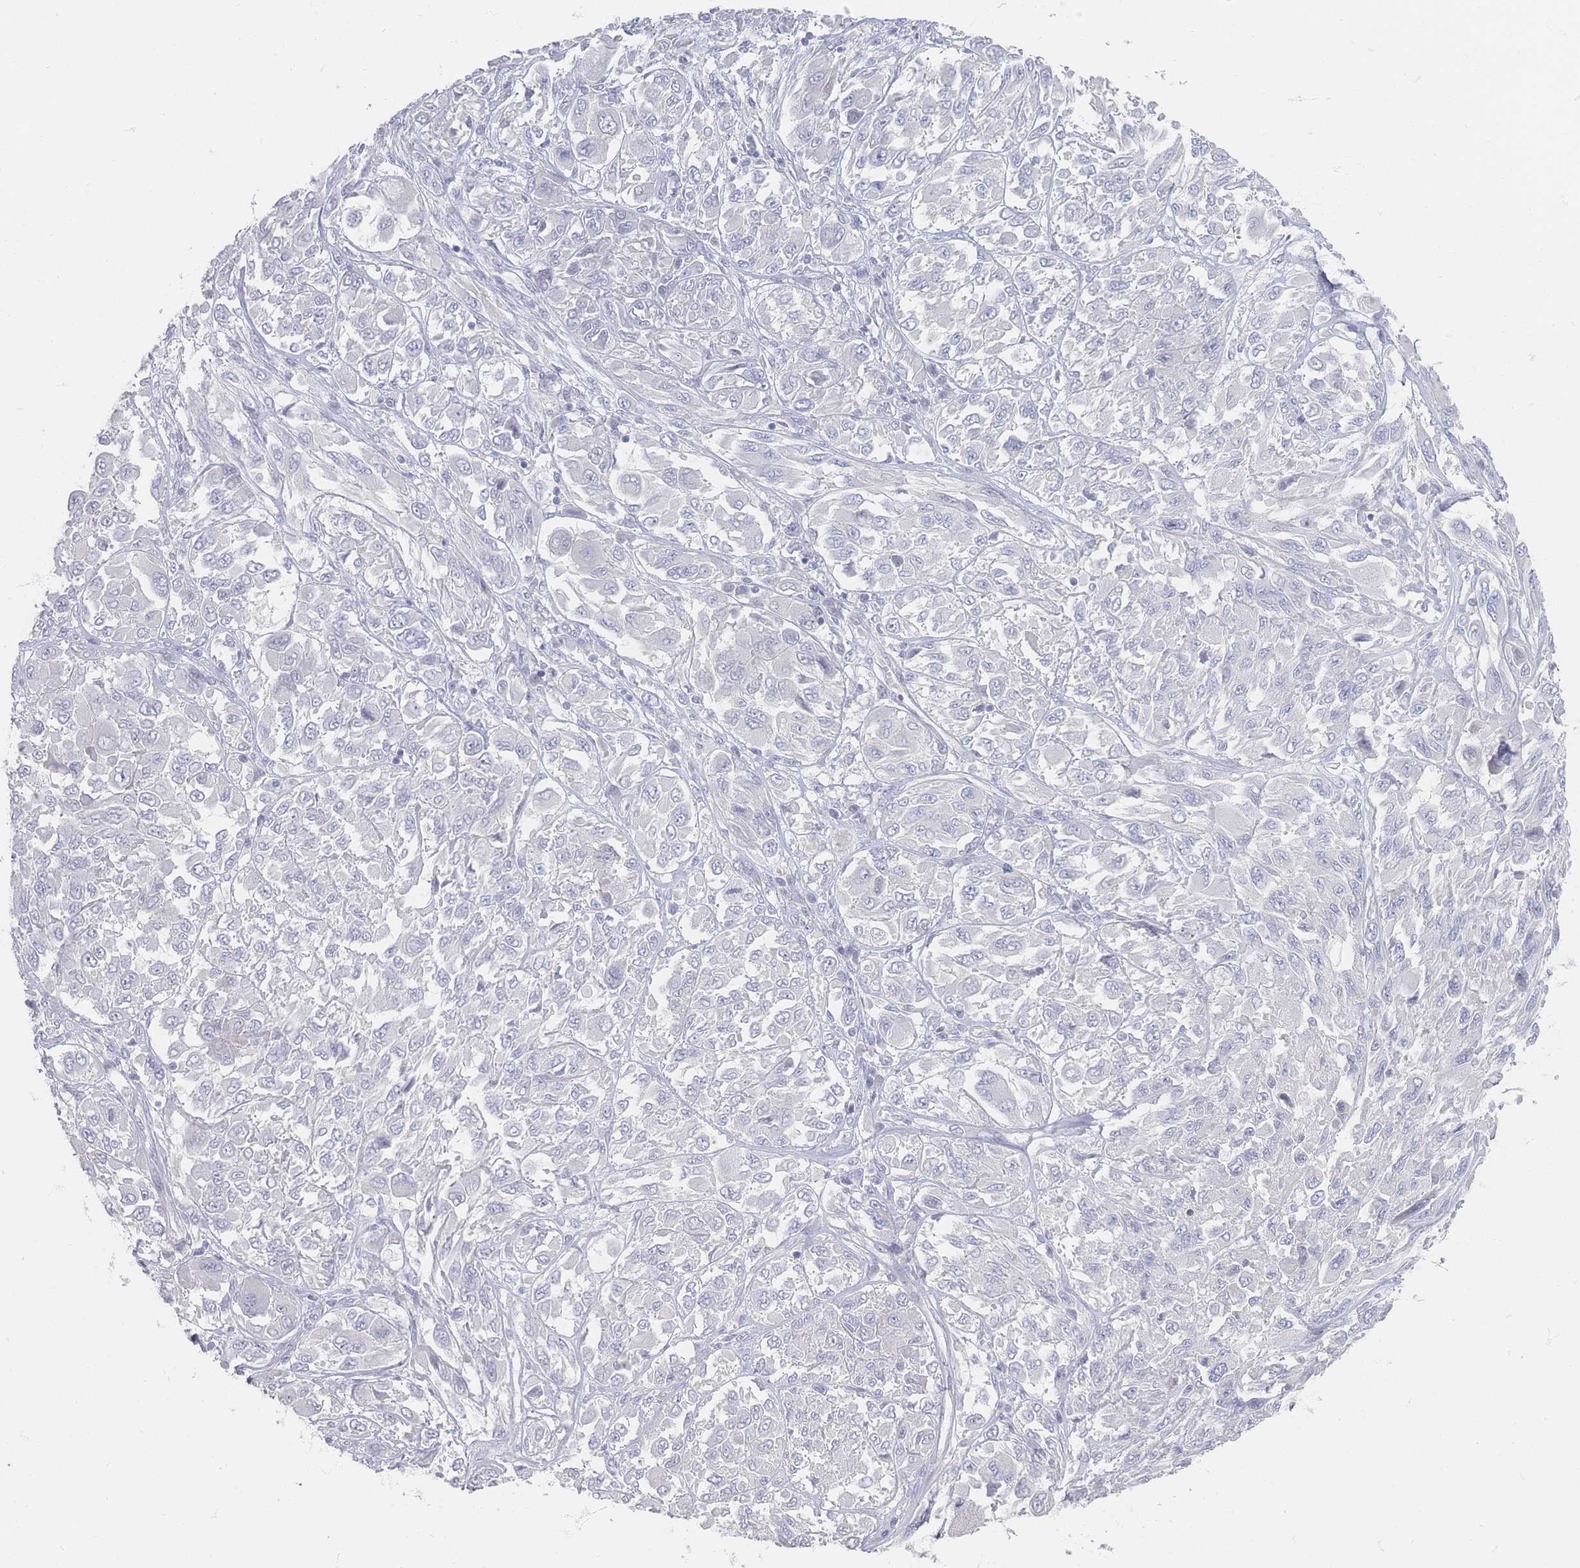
{"staining": {"intensity": "negative", "quantity": "none", "location": "none"}, "tissue": "melanoma", "cell_type": "Tumor cells", "image_type": "cancer", "snomed": [{"axis": "morphology", "description": "Malignant melanoma, NOS"}, {"axis": "topography", "description": "Skin"}], "caption": "The immunohistochemistry (IHC) image has no significant positivity in tumor cells of melanoma tissue.", "gene": "CD37", "patient": {"sex": "female", "age": 91}}